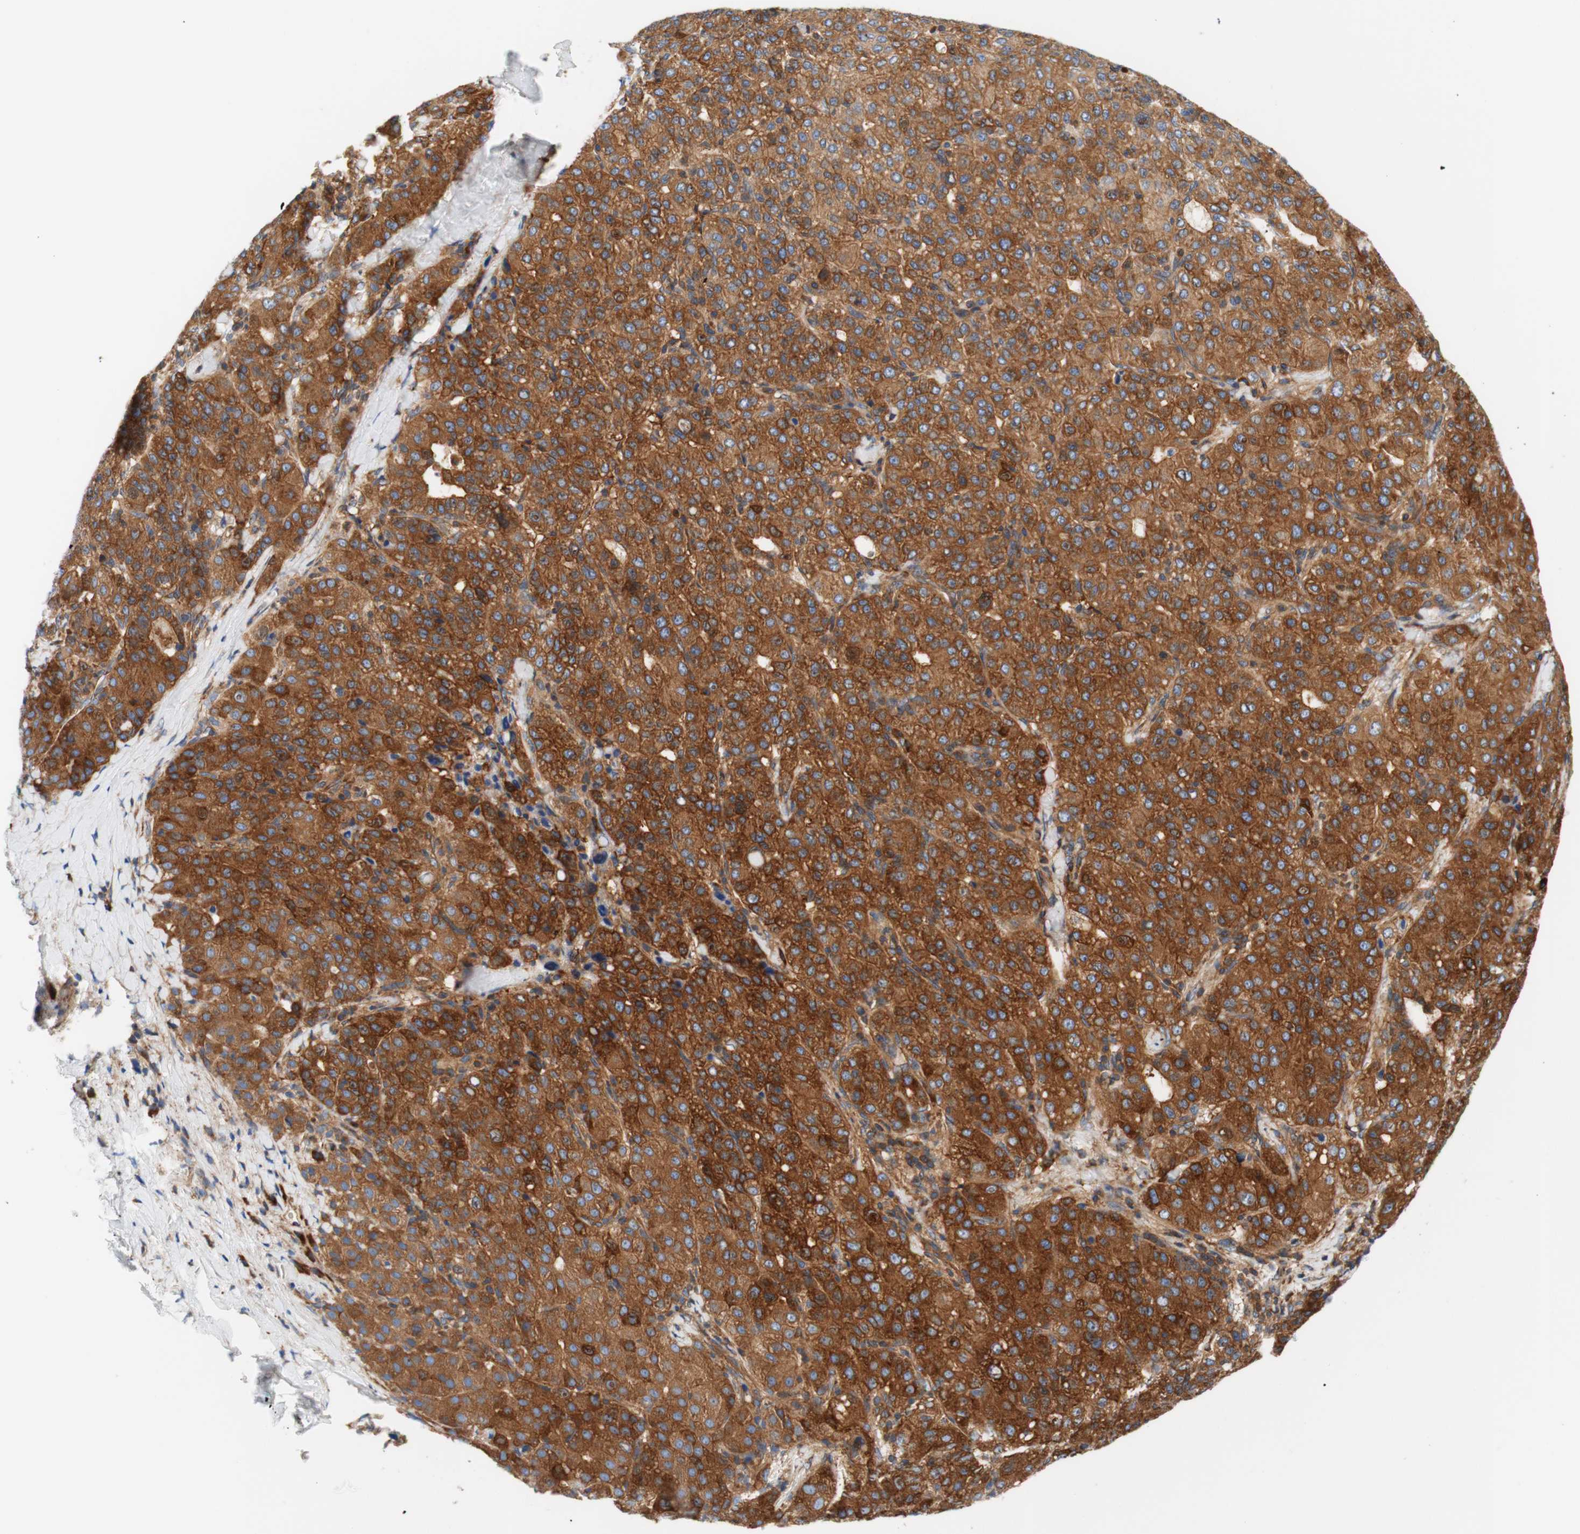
{"staining": {"intensity": "strong", "quantity": ">75%", "location": "cytoplasmic/membranous"}, "tissue": "liver cancer", "cell_type": "Tumor cells", "image_type": "cancer", "snomed": [{"axis": "morphology", "description": "Carcinoma, Hepatocellular, NOS"}, {"axis": "topography", "description": "Liver"}], "caption": "Immunohistochemical staining of human liver cancer (hepatocellular carcinoma) displays high levels of strong cytoplasmic/membranous protein staining in approximately >75% of tumor cells.", "gene": "STOM", "patient": {"sex": "male", "age": 65}}